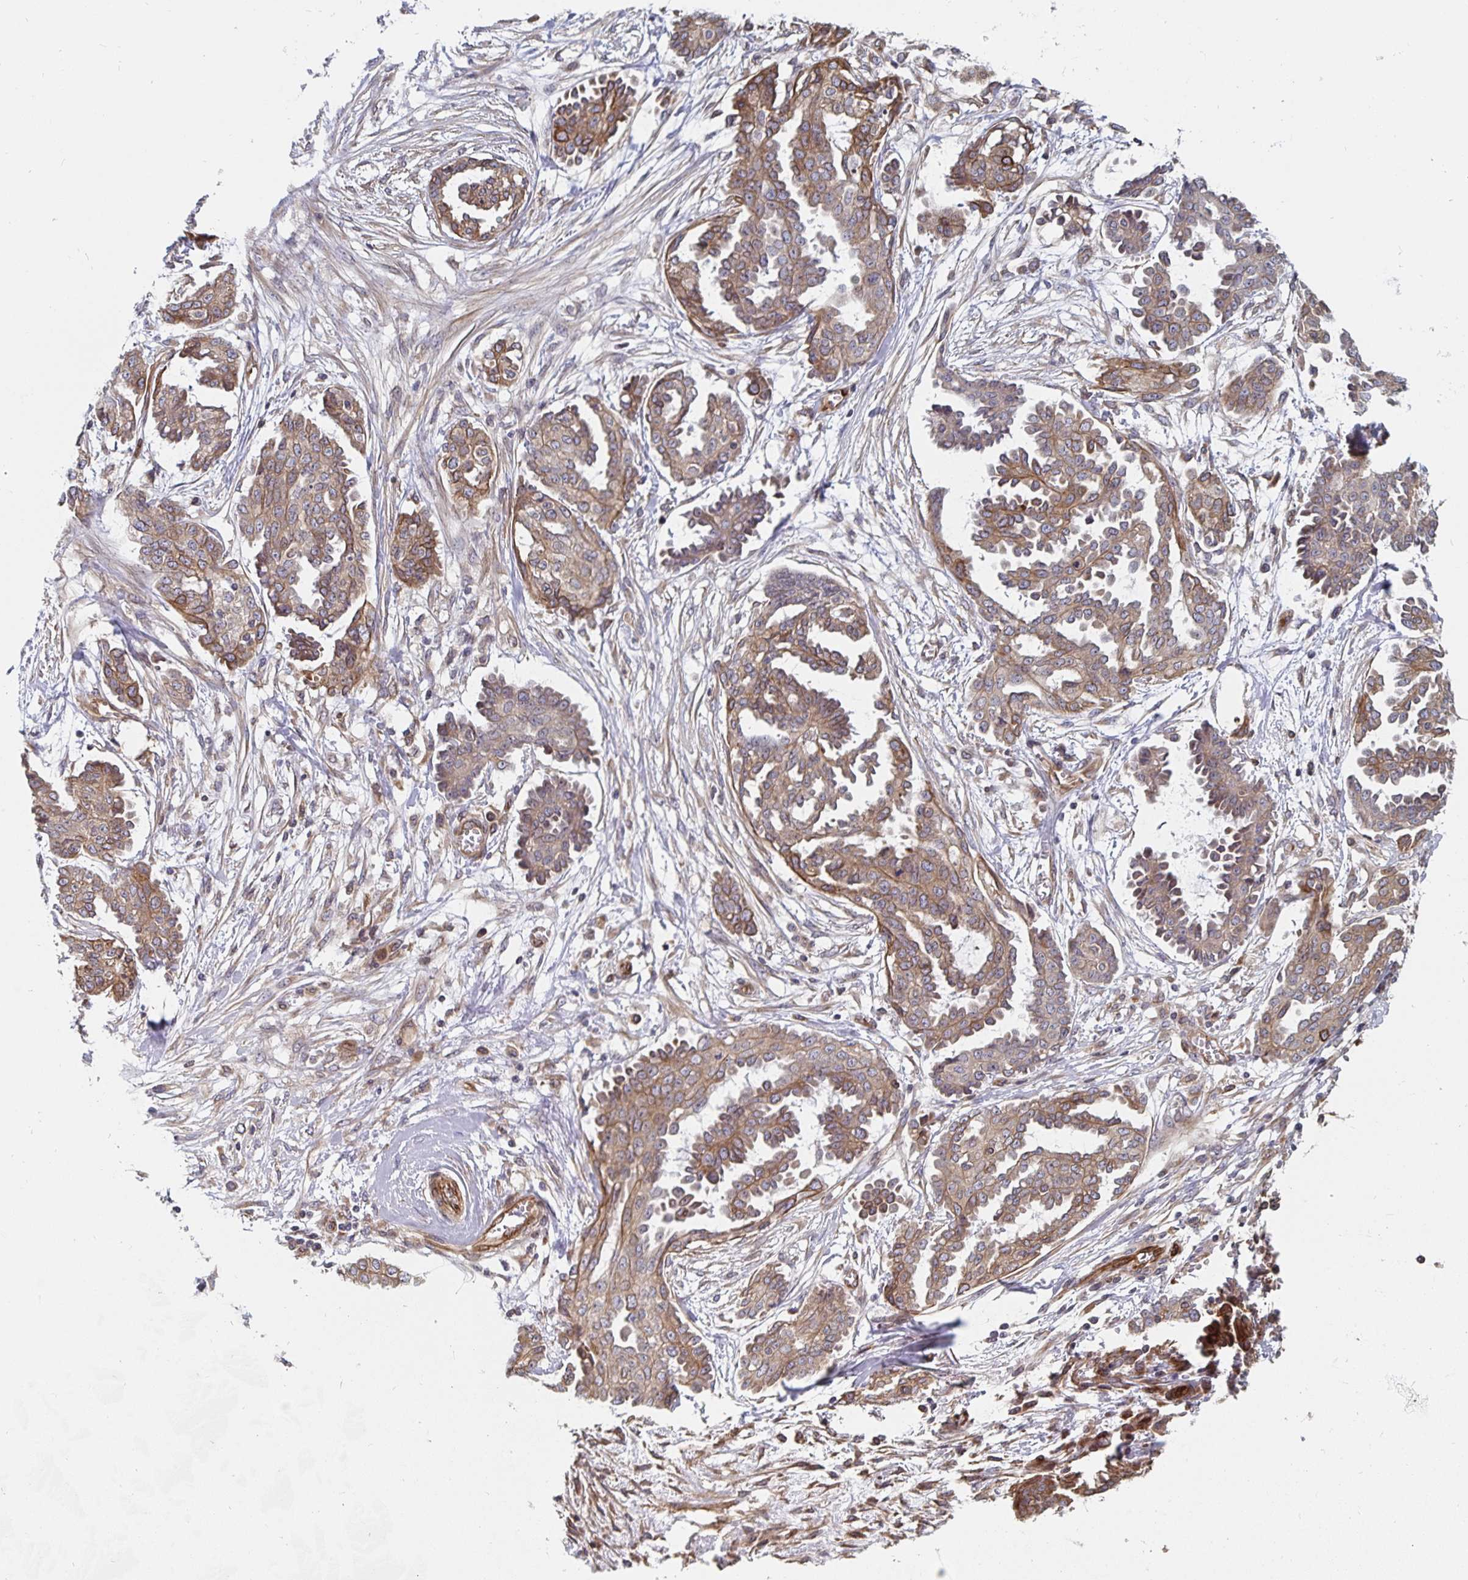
{"staining": {"intensity": "weak", "quantity": "25%-75%", "location": "cytoplasmic/membranous"}, "tissue": "ovarian cancer", "cell_type": "Tumor cells", "image_type": "cancer", "snomed": [{"axis": "morphology", "description": "Cystadenocarcinoma, serous, NOS"}, {"axis": "topography", "description": "Ovary"}], "caption": "About 25%-75% of tumor cells in ovarian cancer (serous cystadenocarcinoma) reveal weak cytoplasmic/membranous protein staining as visualized by brown immunohistochemical staining.", "gene": "BCAP29", "patient": {"sex": "female", "age": 71}}